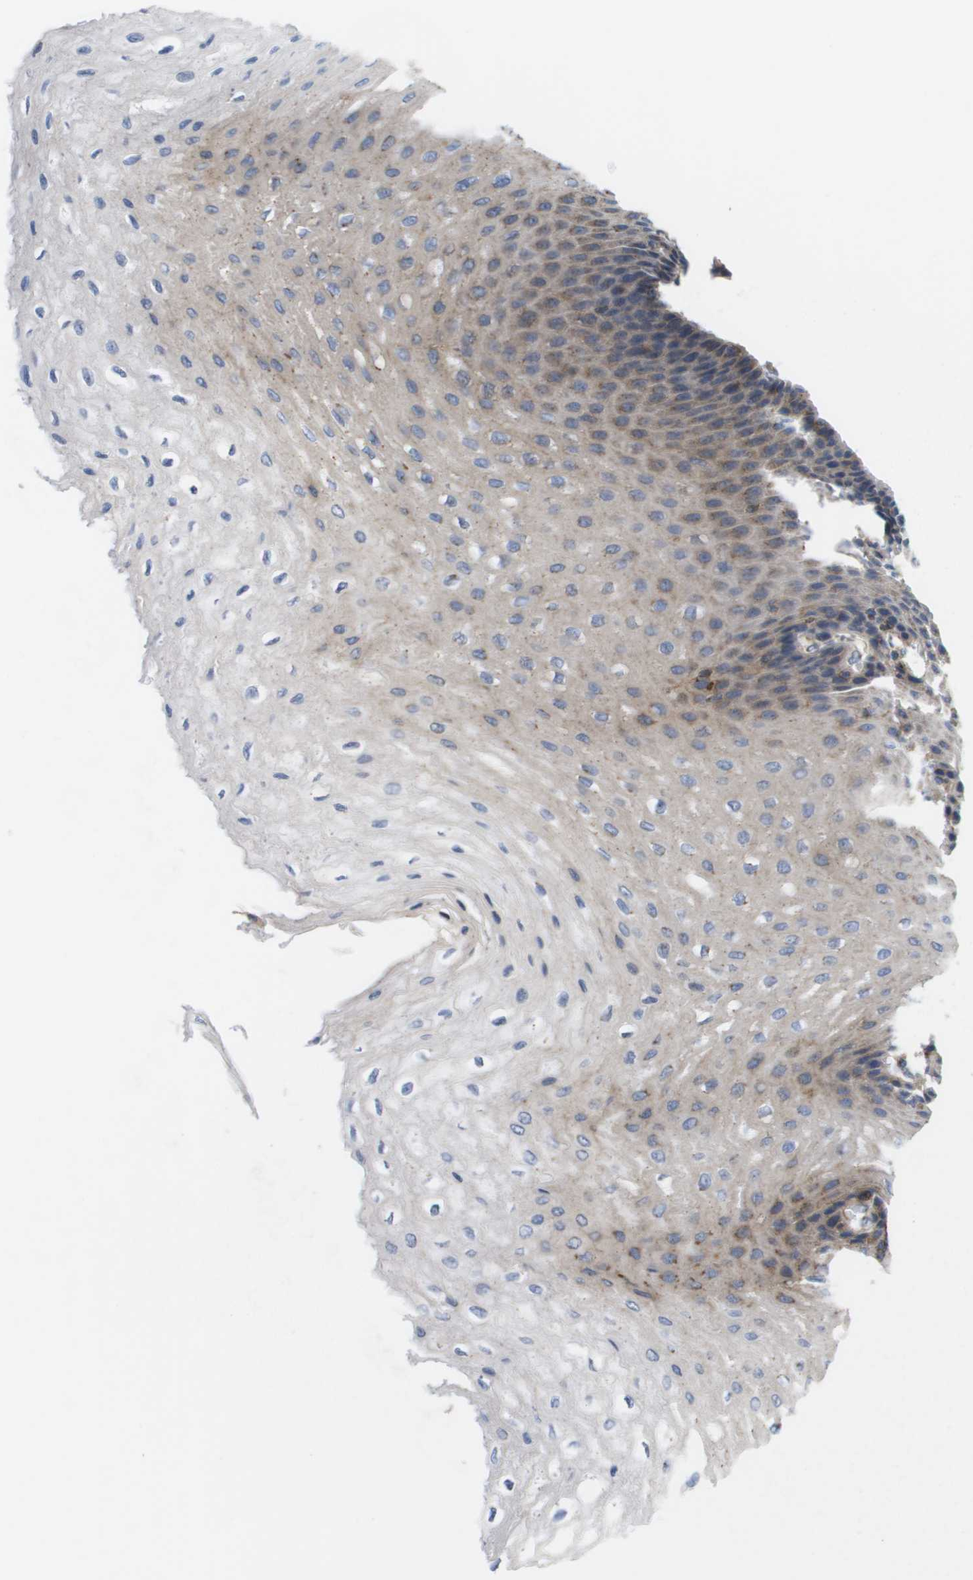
{"staining": {"intensity": "weak", "quantity": "<25%", "location": "cytoplasmic/membranous"}, "tissue": "esophagus", "cell_type": "Squamous epithelial cells", "image_type": "normal", "snomed": [{"axis": "morphology", "description": "Normal tissue, NOS"}, {"axis": "topography", "description": "Esophagus"}], "caption": "A high-resolution histopathology image shows immunohistochemistry (IHC) staining of normal esophagus, which exhibits no significant expression in squamous epithelial cells.", "gene": "BST2", "patient": {"sex": "female", "age": 72}}